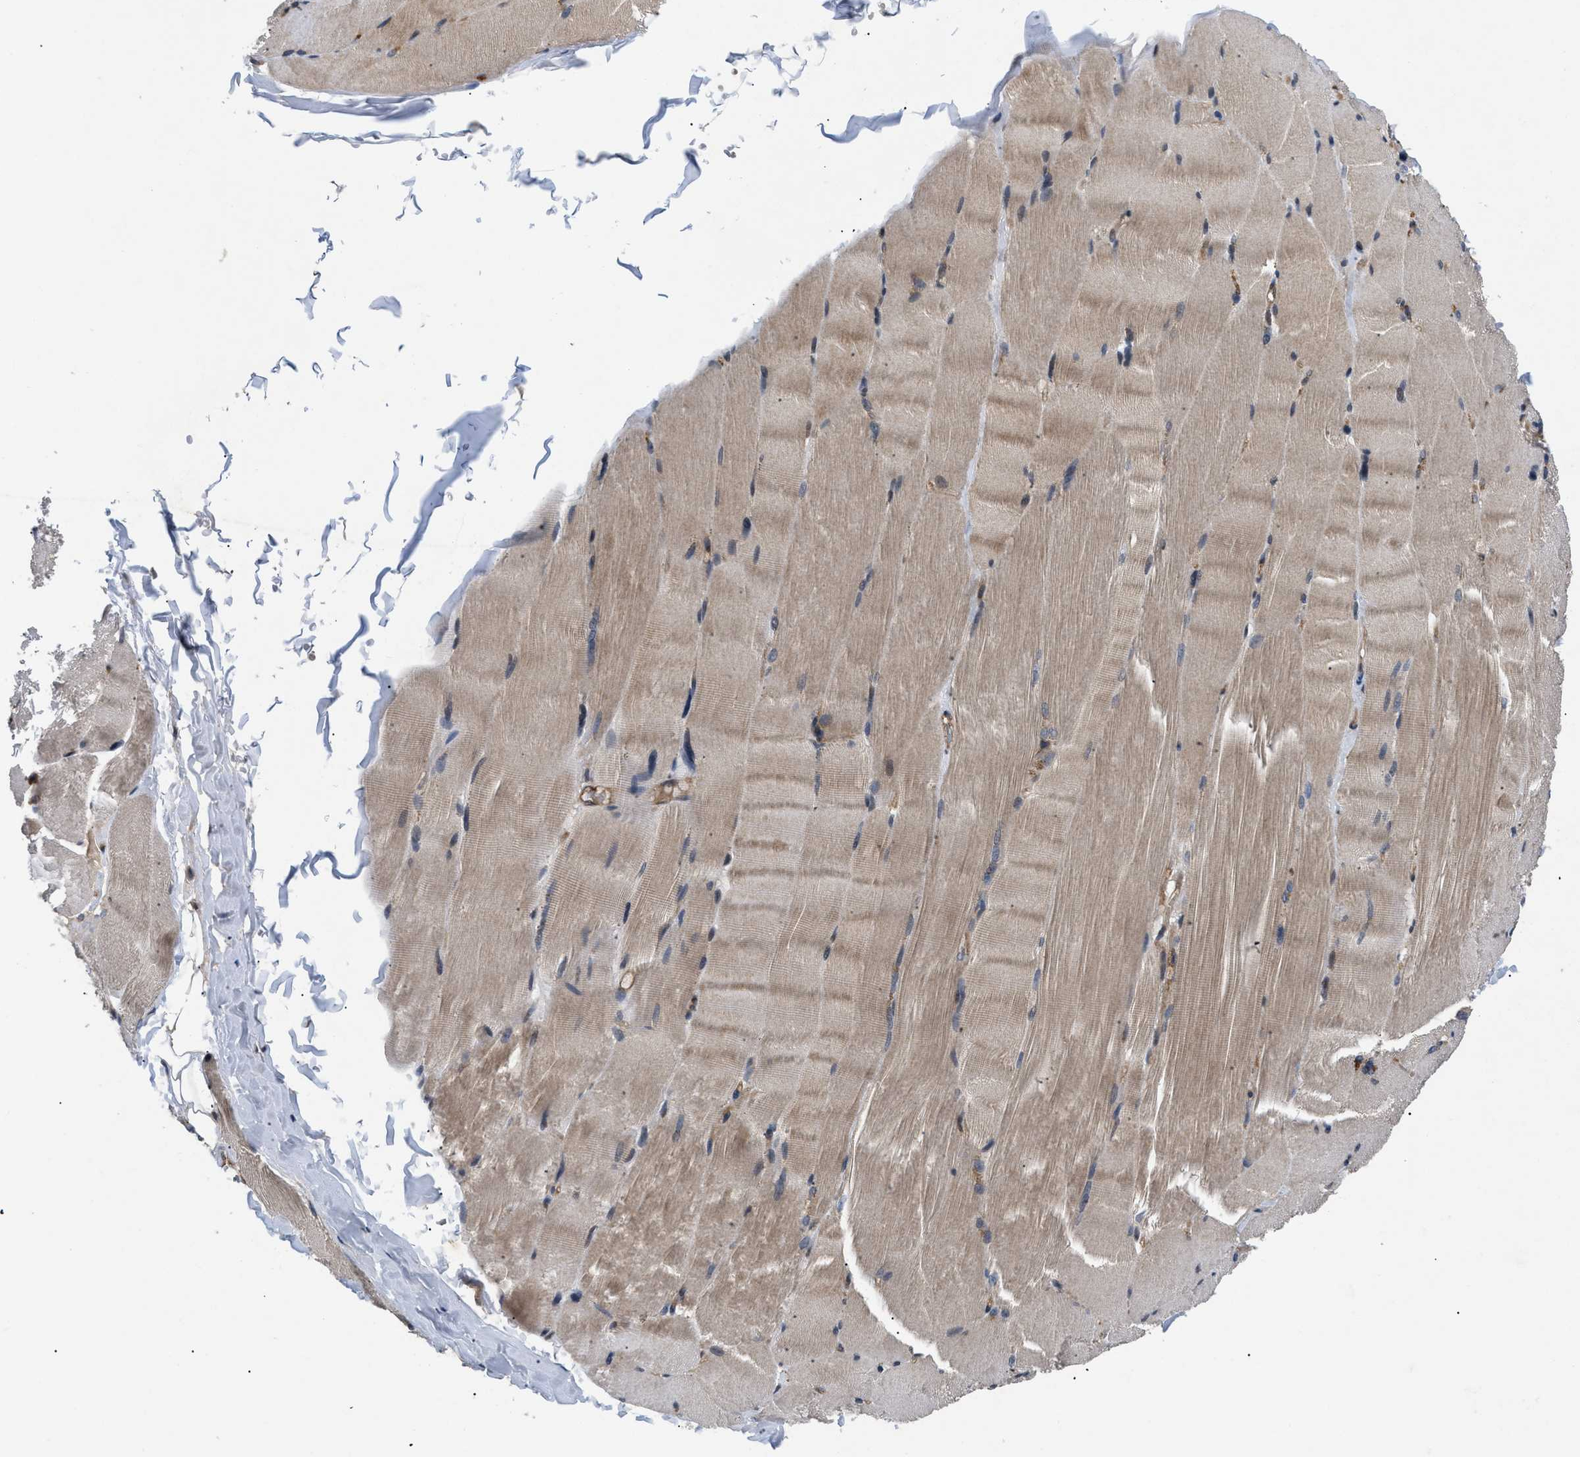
{"staining": {"intensity": "moderate", "quantity": "25%-75%", "location": "cytoplasmic/membranous"}, "tissue": "skeletal muscle", "cell_type": "Myocytes", "image_type": "normal", "snomed": [{"axis": "morphology", "description": "Normal tissue, NOS"}, {"axis": "topography", "description": "Skin"}, {"axis": "topography", "description": "Skeletal muscle"}], "caption": "Immunohistochemistry (IHC) photomicrograph of unremarkable skeletal muscle stained for a protein (brown), which exhibits medium levels of moderate cytoplasmic/membranous staining in about 25%-75% of myocytes.", "gene": "HMGCR", "patient": {"sex": "male", "age": 83}}